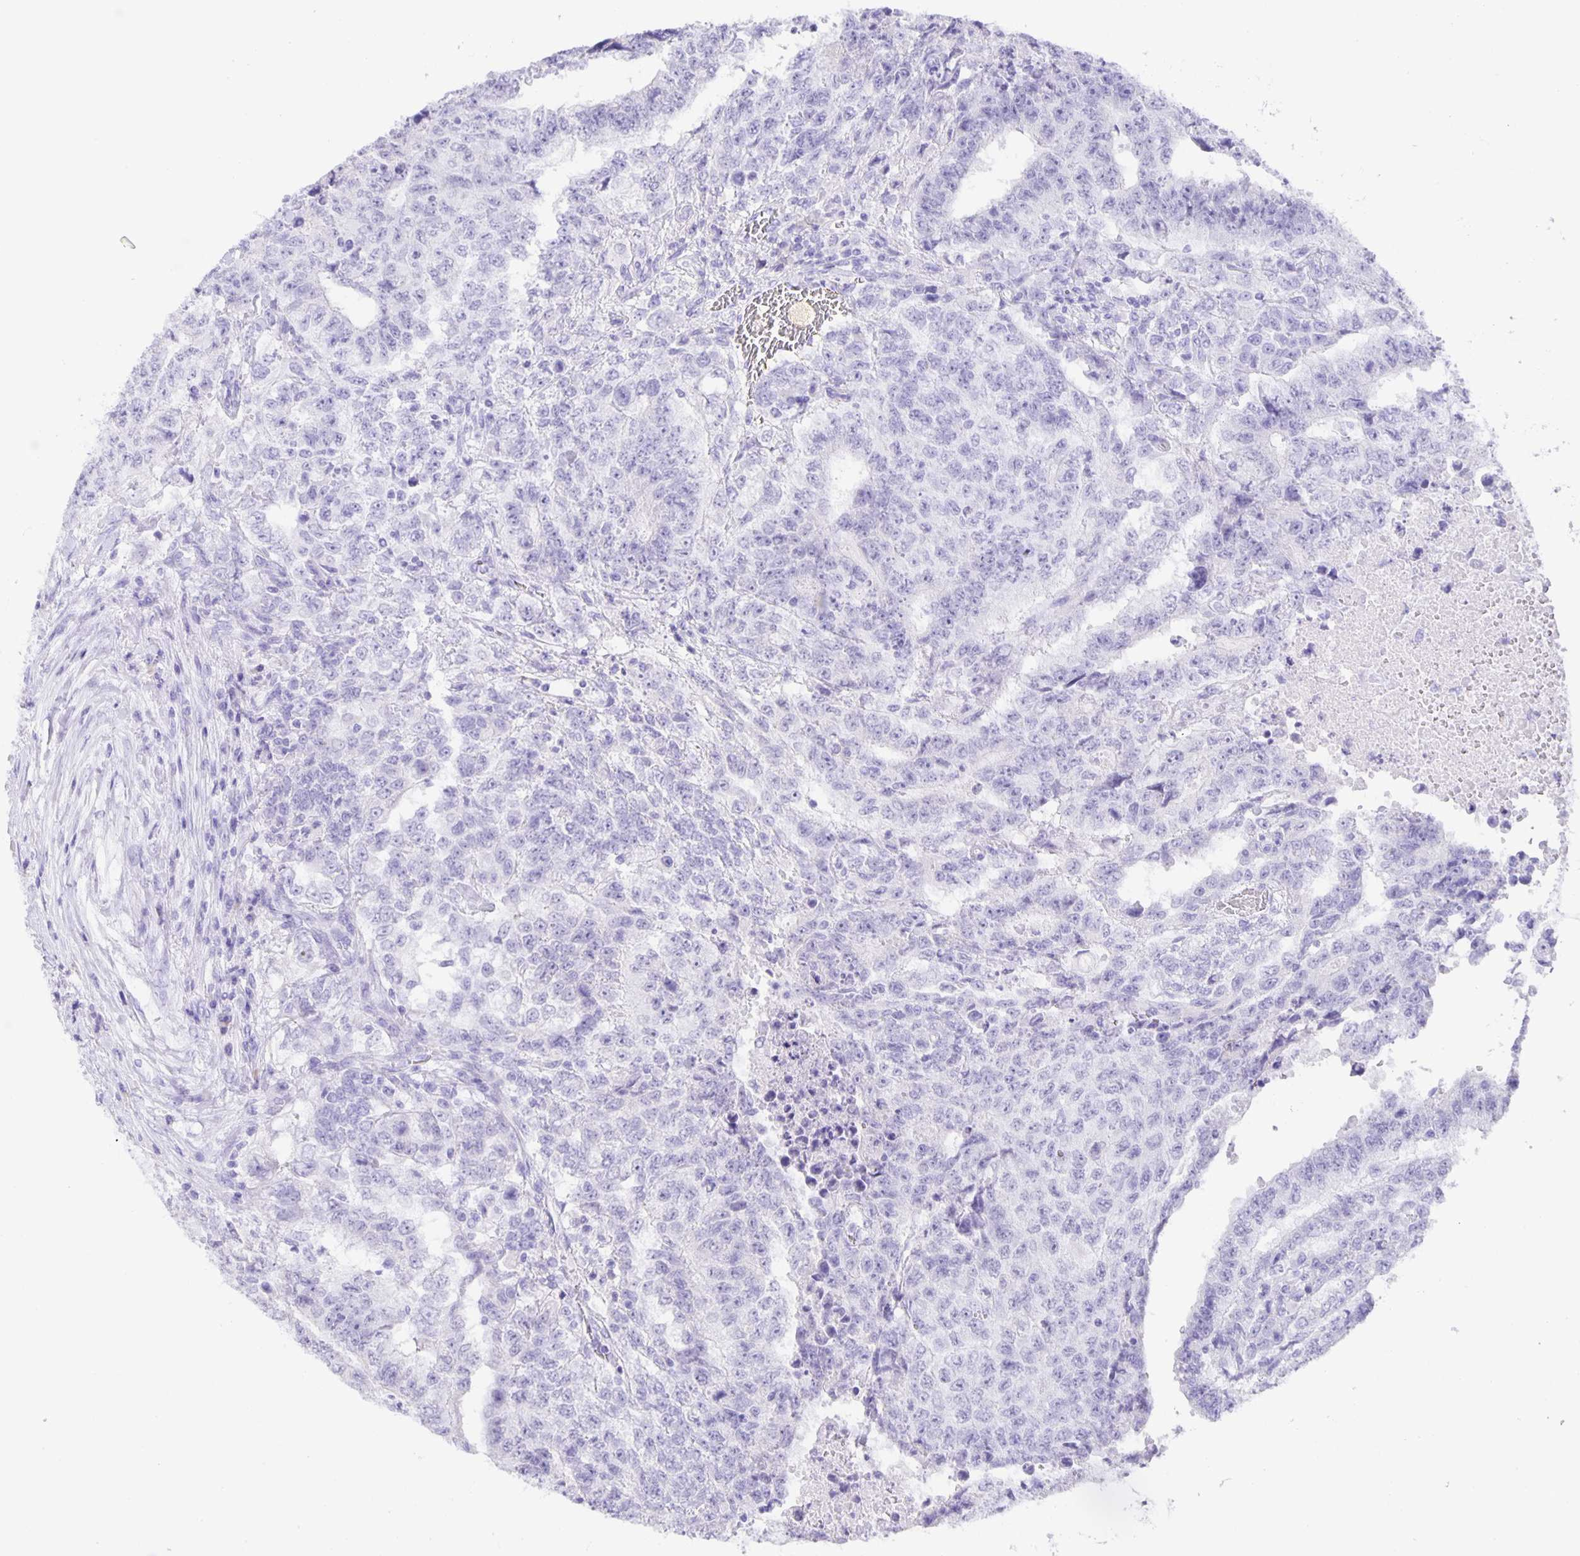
{"staining": {"intensity": "negative", "quantity": "none", "location": "none"}, "tissue": "testis cancer", "cell_type": "Tumor cells", "image_type": "cancer", "snomed": [{"axis": "morphology", "description": "Carcinoma, Embryonal, NOS"}, {"axis": "topography", "description": "Testis"}], "caption": "Protein analysis of testis cancer (embryonal carcinoma) shows no significant staining in tumor cells.", "gene": "GUCA2A", "patient": {"sex": "male", "age": 24}}